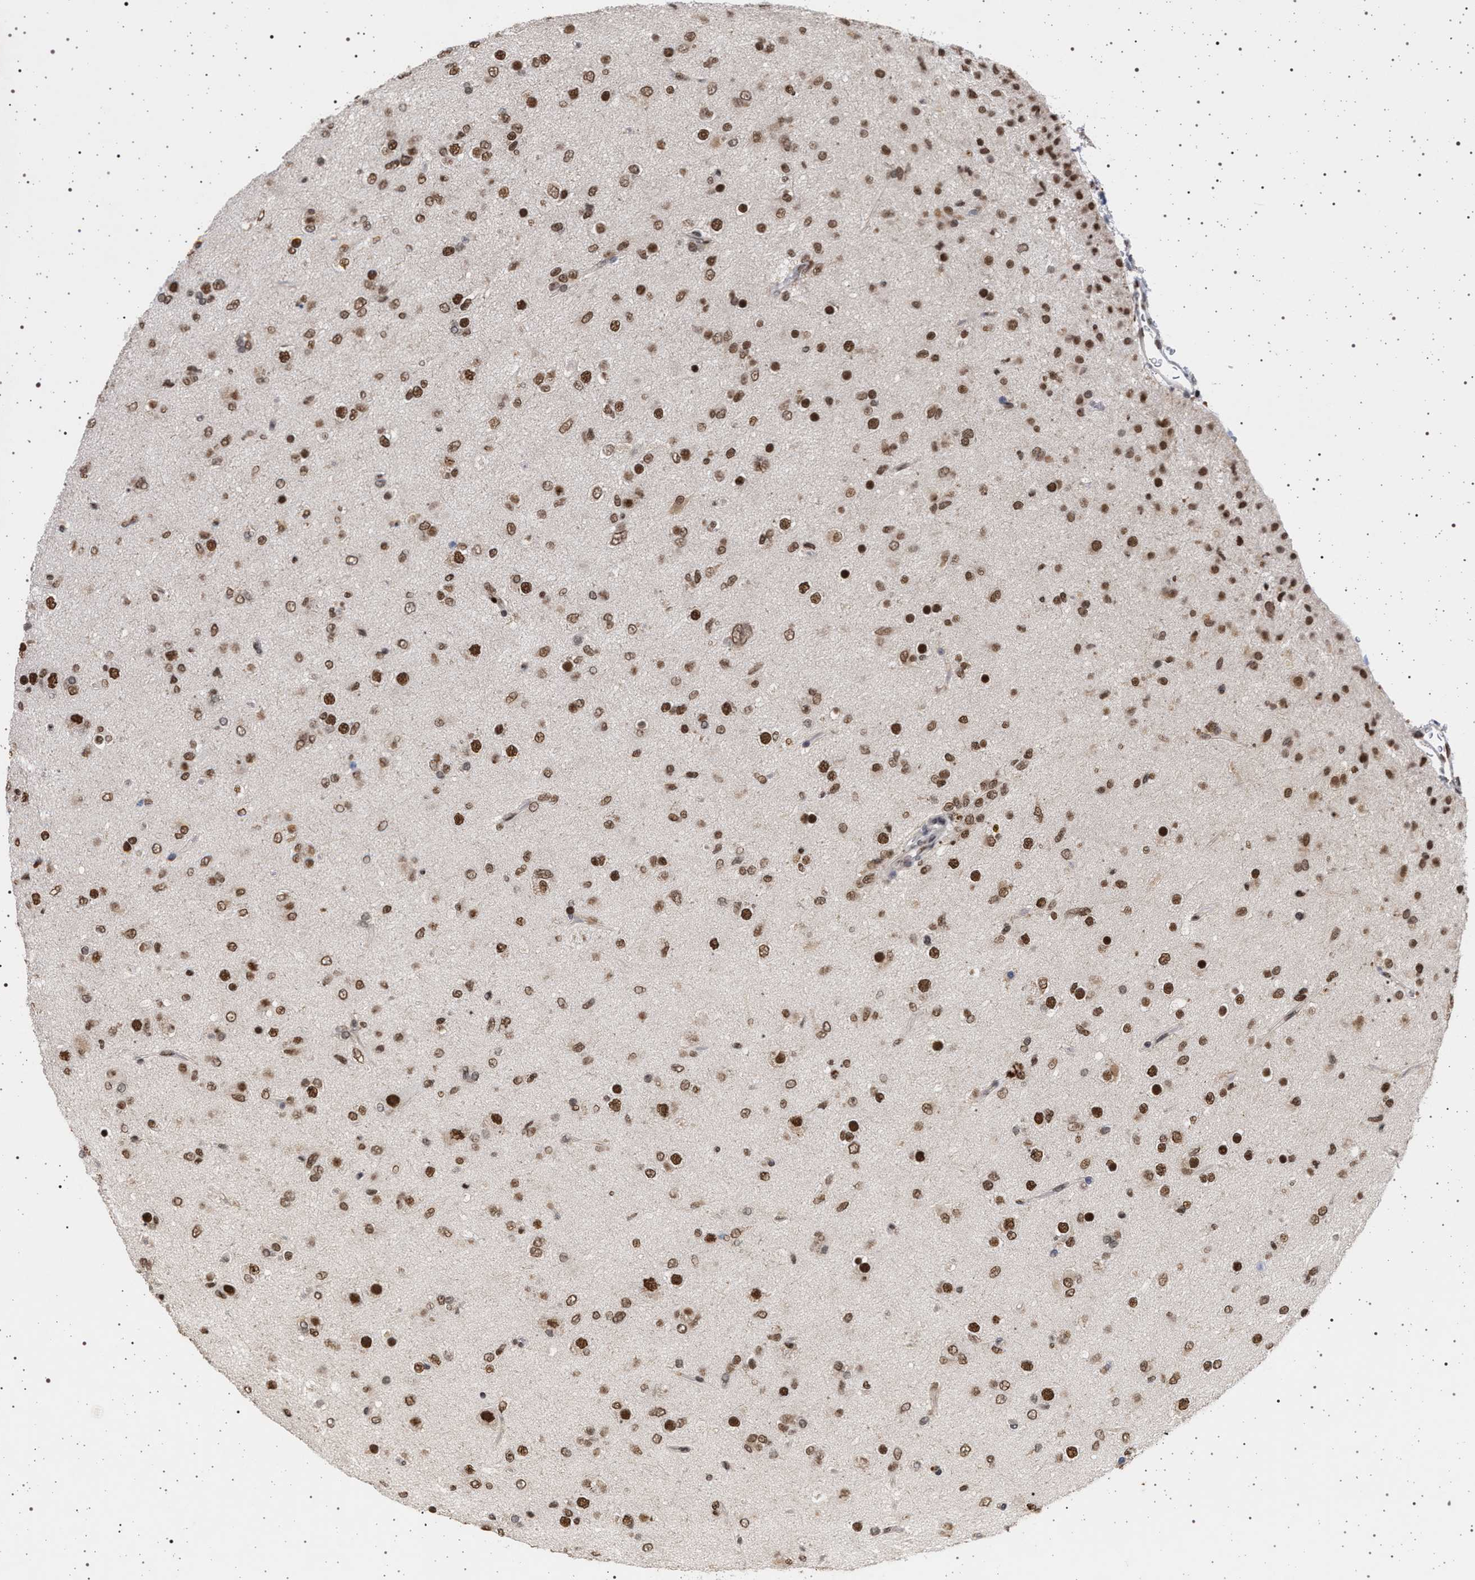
{"staining": {"intensity": "strong", "quantity": ">75%", "location": "nuclear"}, "tissue": "glioma", "cell_type": "Tumor cells", "image_type": "cancer", "snomed": [{"axis": "morphology", "description": "Glioma, malignant, Low grade"}, {"axis": "topography", "description": "Brain"}], "caption": "IHC micrograph of neoplastic tissue: human glioma stained using IHC demonstrates high levels of strong protein expression localized specifically in the nuclear of tumor cells, appearing as a nuclear brown color.", "gene": "PHF12", "patient": {"sex": "male", "age": 65}}